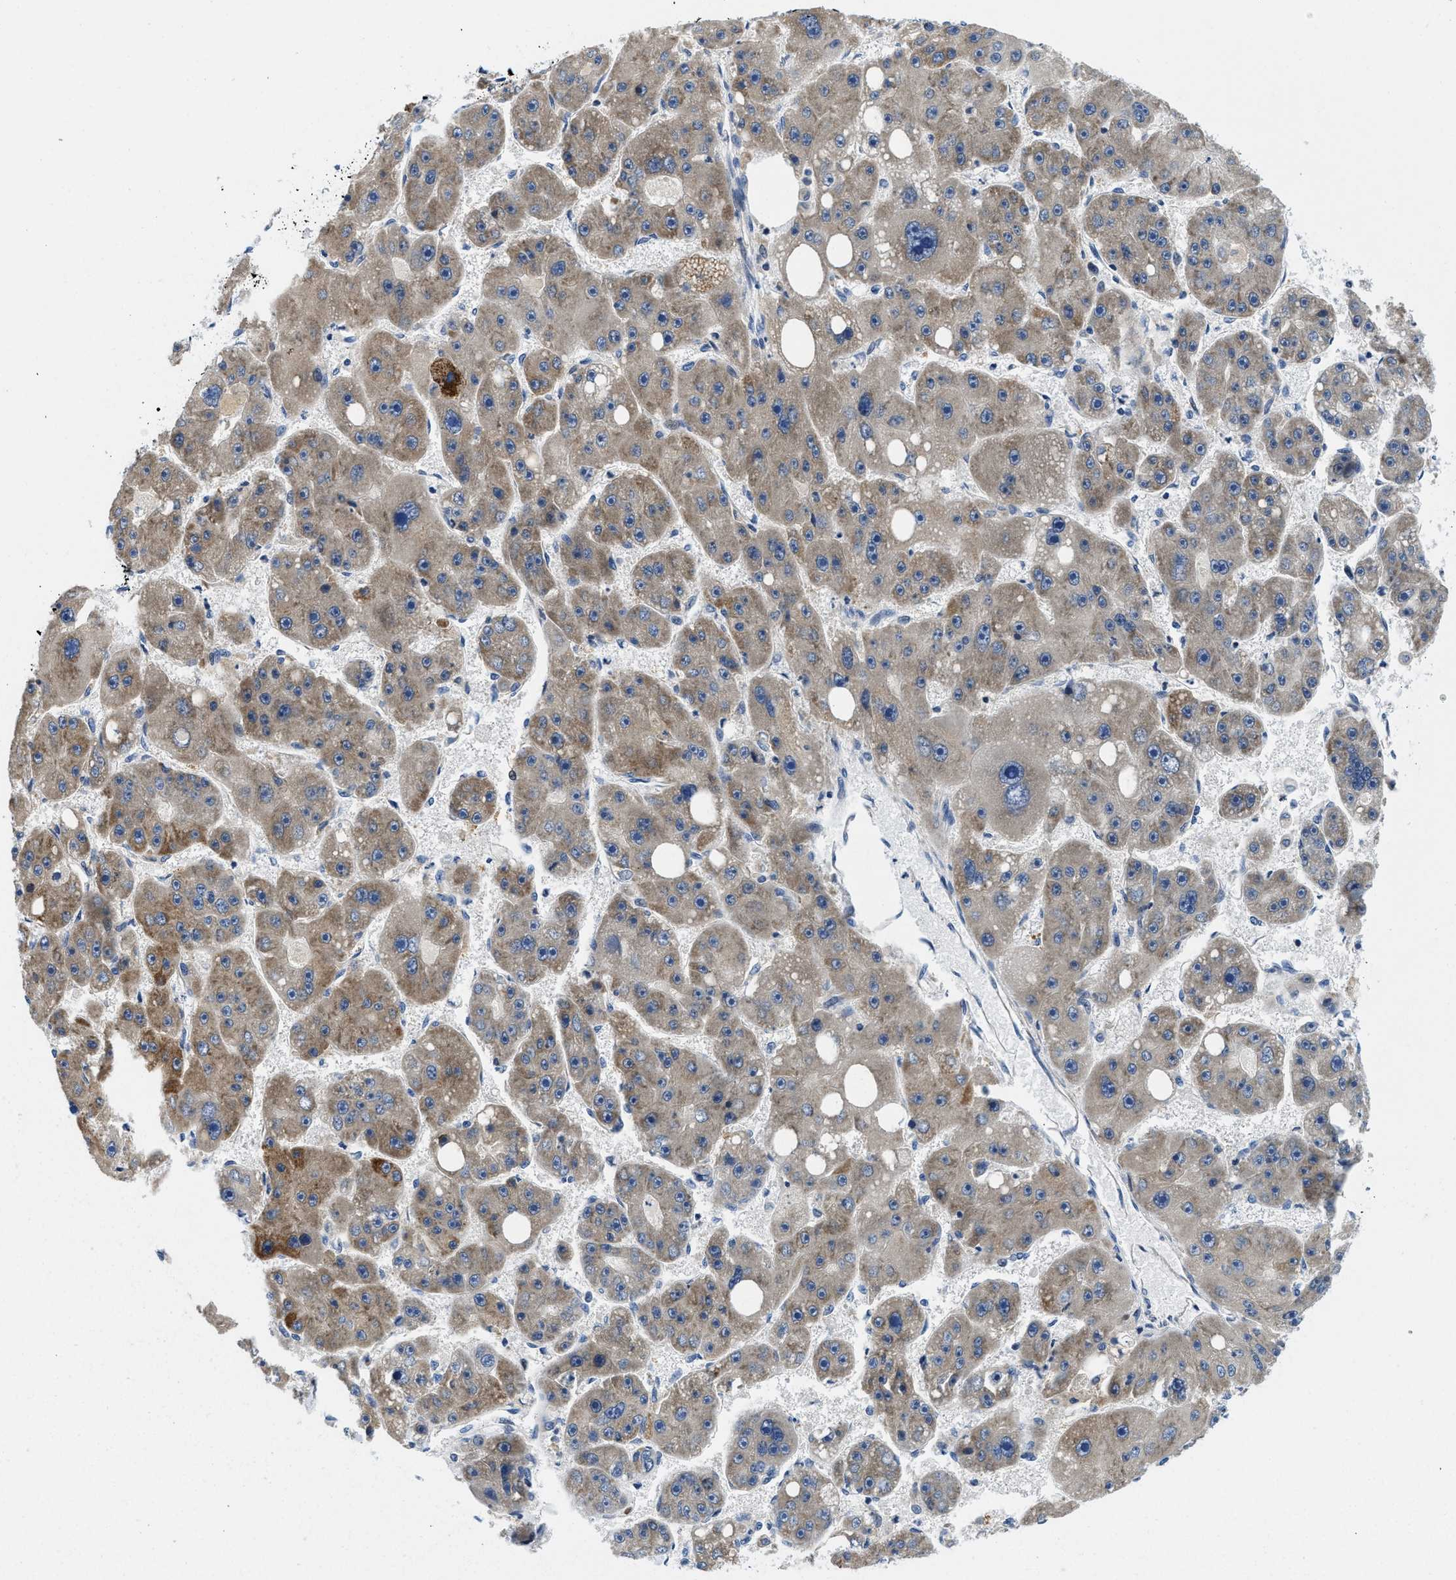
{"staining": {"intensity": "moderate", "quantity": "25%-75%", "location": "cytoplasmic/membranous"}, "tissue": "liver cancer", "cell_type": "Tumor cells", "image_type": "cancer", "snomed": [{"axis": "morphology", "description": "Carcinoma, Hepatocellular, NOS"}, {"axis": "topography", "description": "Liver"}], "caption": "Moderate cytoplasmic/membranous positivity for a protein is appreciated in about 25%-75% of tumor cells of liver hepatocellular carcinoma using IHC.", "gene": "IKBKE", "patient": {"sex": "female", "age": 61}}